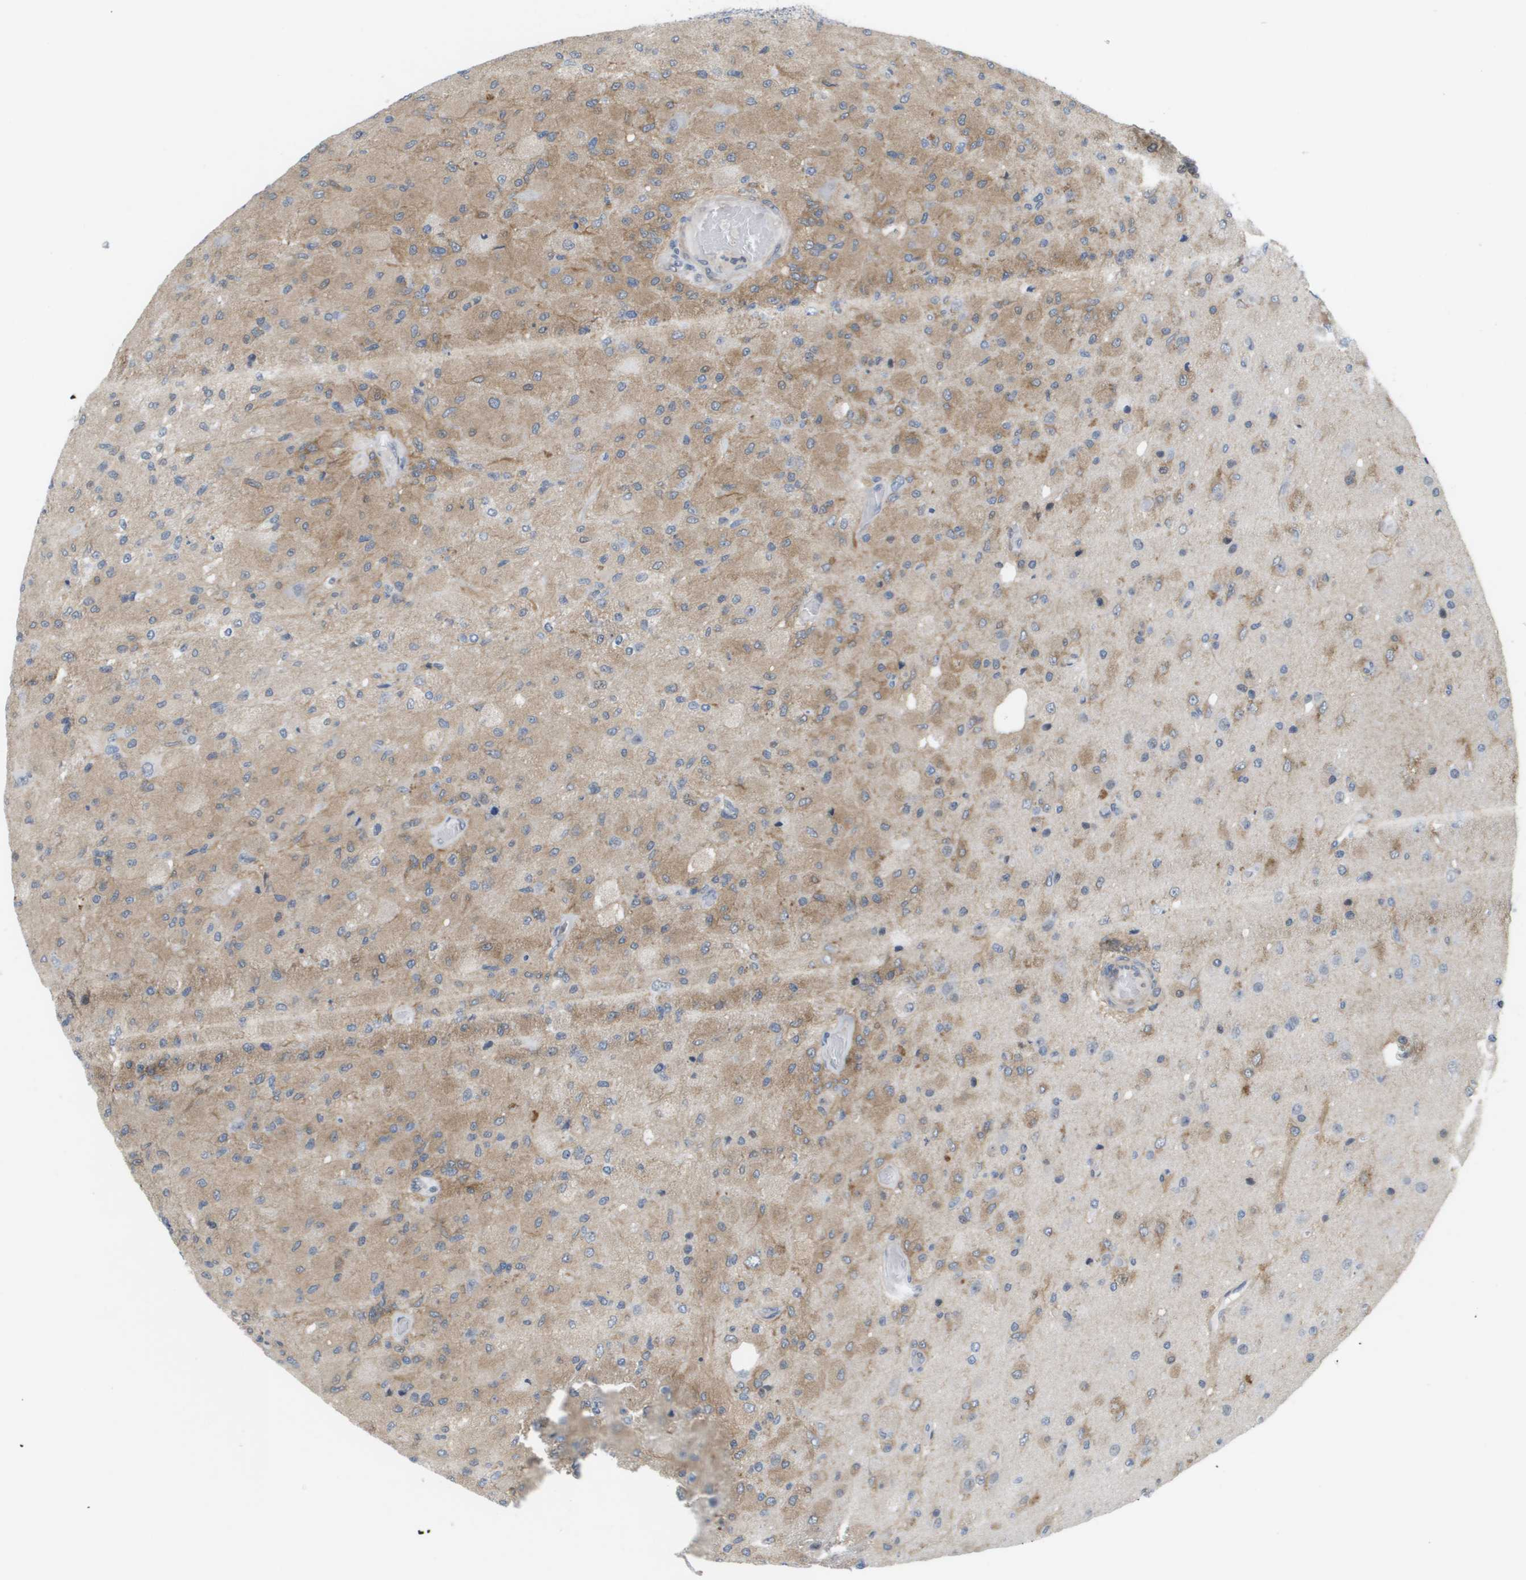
{"staining": {"intensity": "moderate", "quantity": "25%-75%", "location": "cytoplasmic/membranous"}, "tissue": "glioma", "cell_type": "Tumor cells", "image_type": "cancer", "snomed": [{"axis": "morphology", "description": "Normal tissue, NOS"}, {"axis": "morphology", "description": "Glioma, malignant, High grade"}, {"axis": "topography", "description": "Cerebral cortex"}], "caption": "Malignant glioma (high-grade) stained for a protein exhibits moderate cytoplasmic/membranous positivity in tumor cells. Nuclei are stained in blue.", "gene": "MARCHF8", "patient": {"sex": "male", "age": 77}}